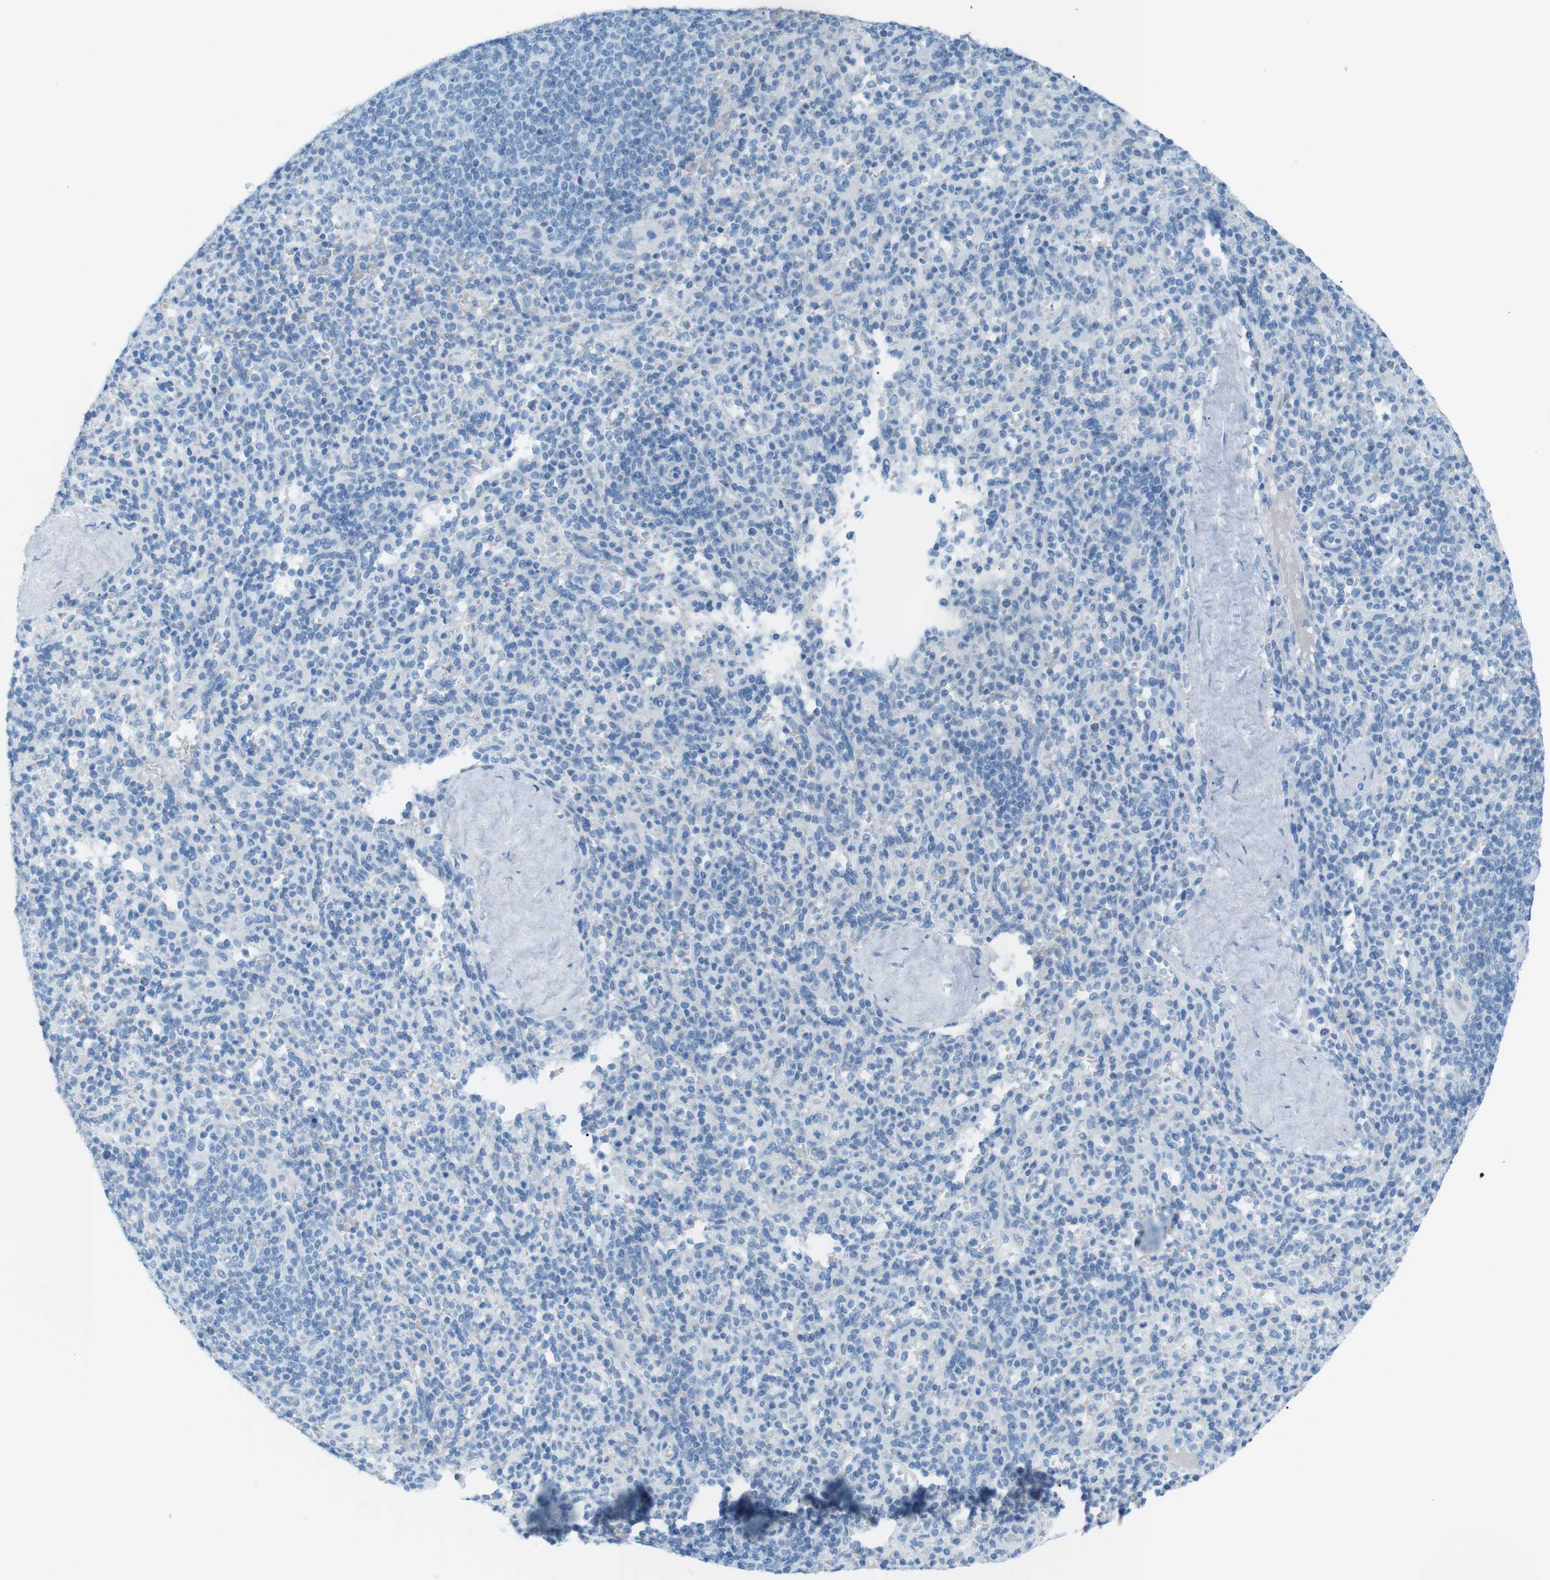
{"staining": {"intensity": "negative", "quantity": "none", "location": "none"}, "tissue": "spleen", "cell_type": "Cells in red pulp", "image_type": "normal", "snomed": [{"axis": "morphology", "description": "Normal tissue, NOS"}, {"axis": "topography", "description": "Spleen"}], "caption": "The immunohistochemistry (IHC) image has no significant positivity in cells in red pulp of spleen.", "gene": "AZGP1", "patient": {"sex": "male", "age": 36}}